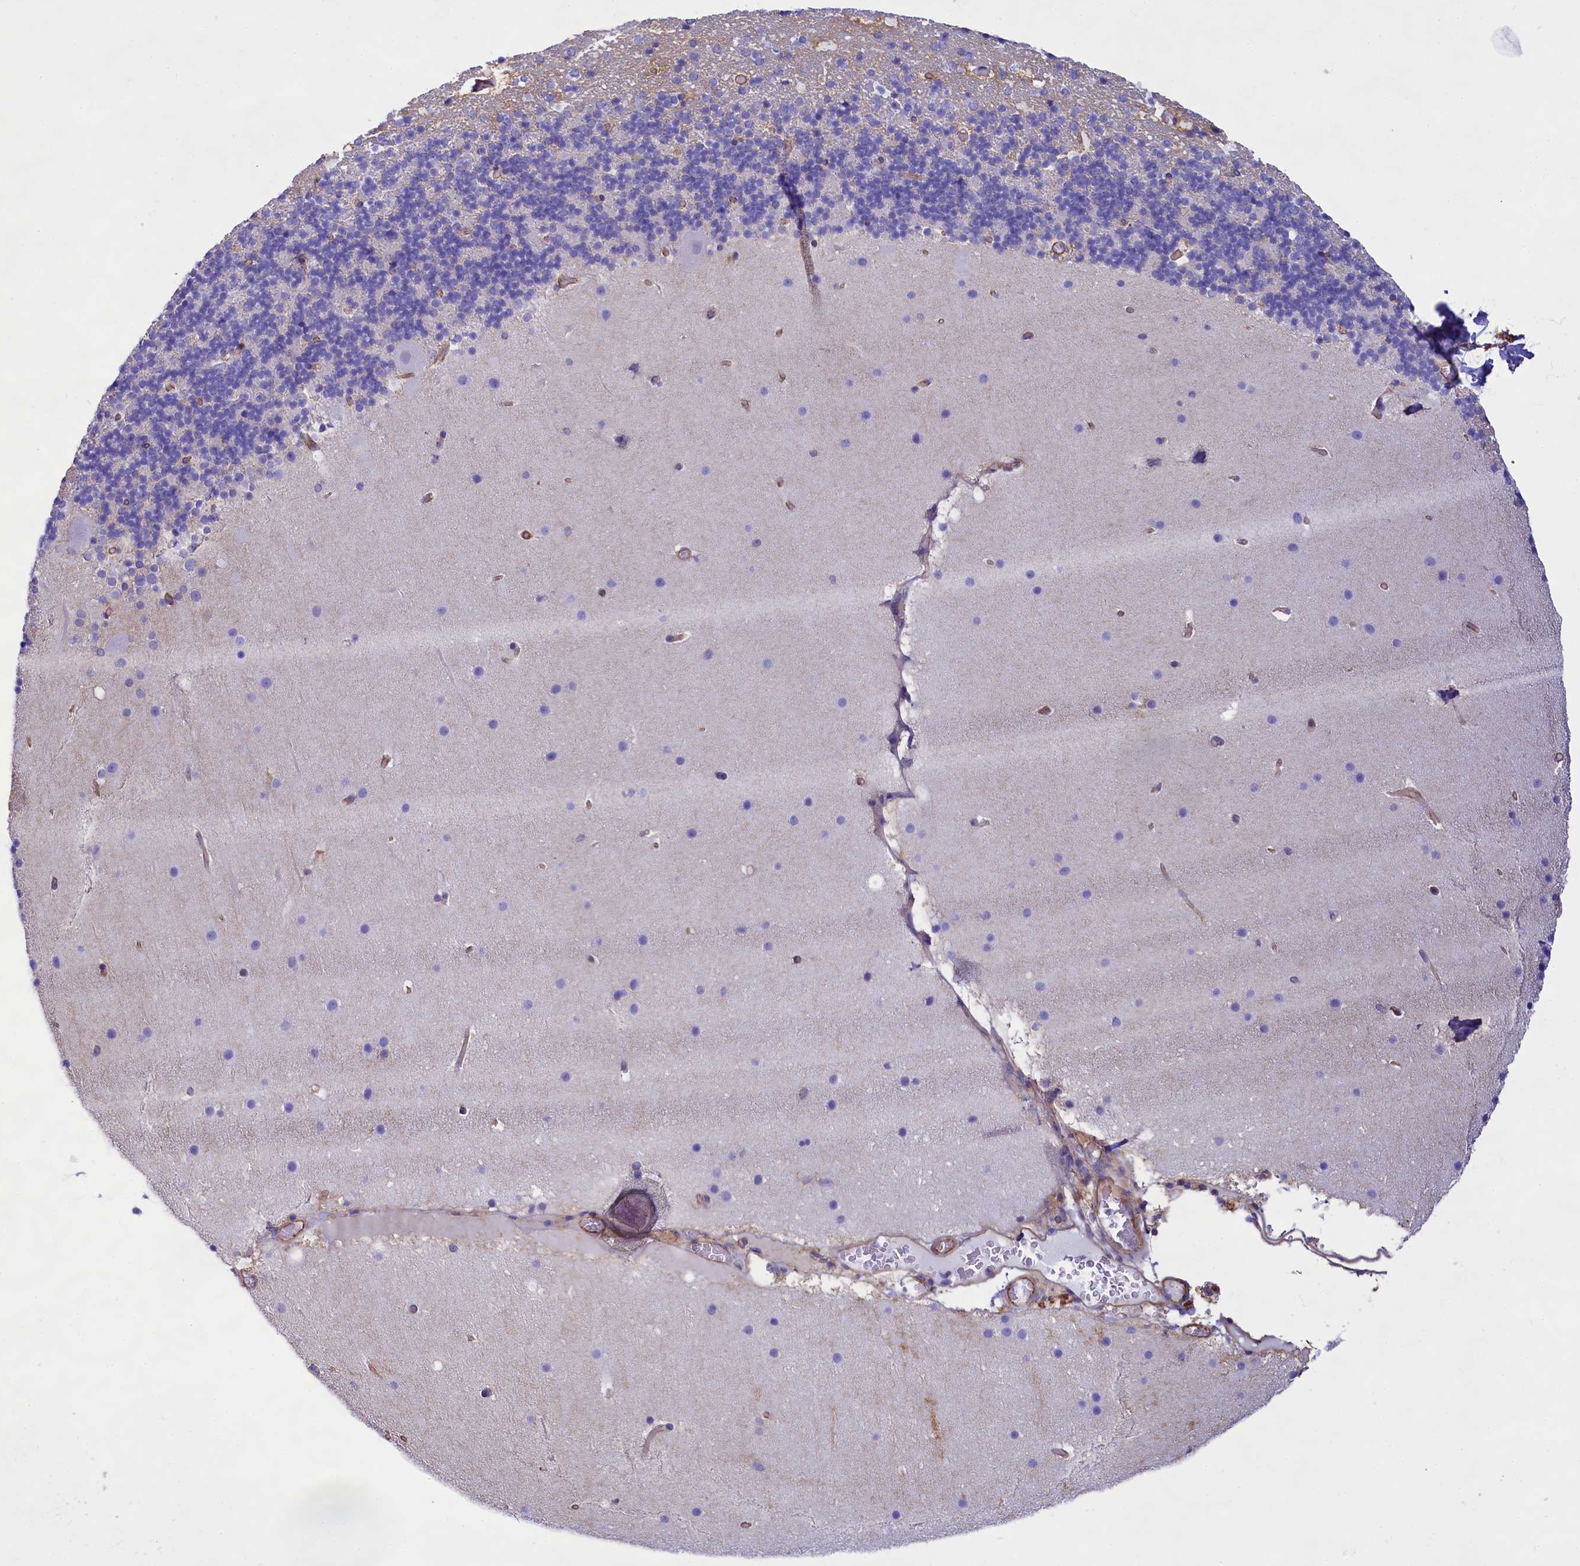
{"staining": {"intensity": "negative", "quantity": "none", "location": "none"}, "tissue": "cerebellum", "cell_type": "Cells in granular layer", "image_type": "normal", "snomed": [{"axis": "morphology", "description": "Normal tissue, NOS"}, {"axis": "topography", "description": "Cerebellum"}], "caption": "Cells in granular layer are negative for protein expression in benign human cerebellum. (DAB immunohistochemistry (IHC) visualized using brightfield microscopy, high magnification).", "gene": "CD99", "patient": {"sex": "male", "age": 57}}